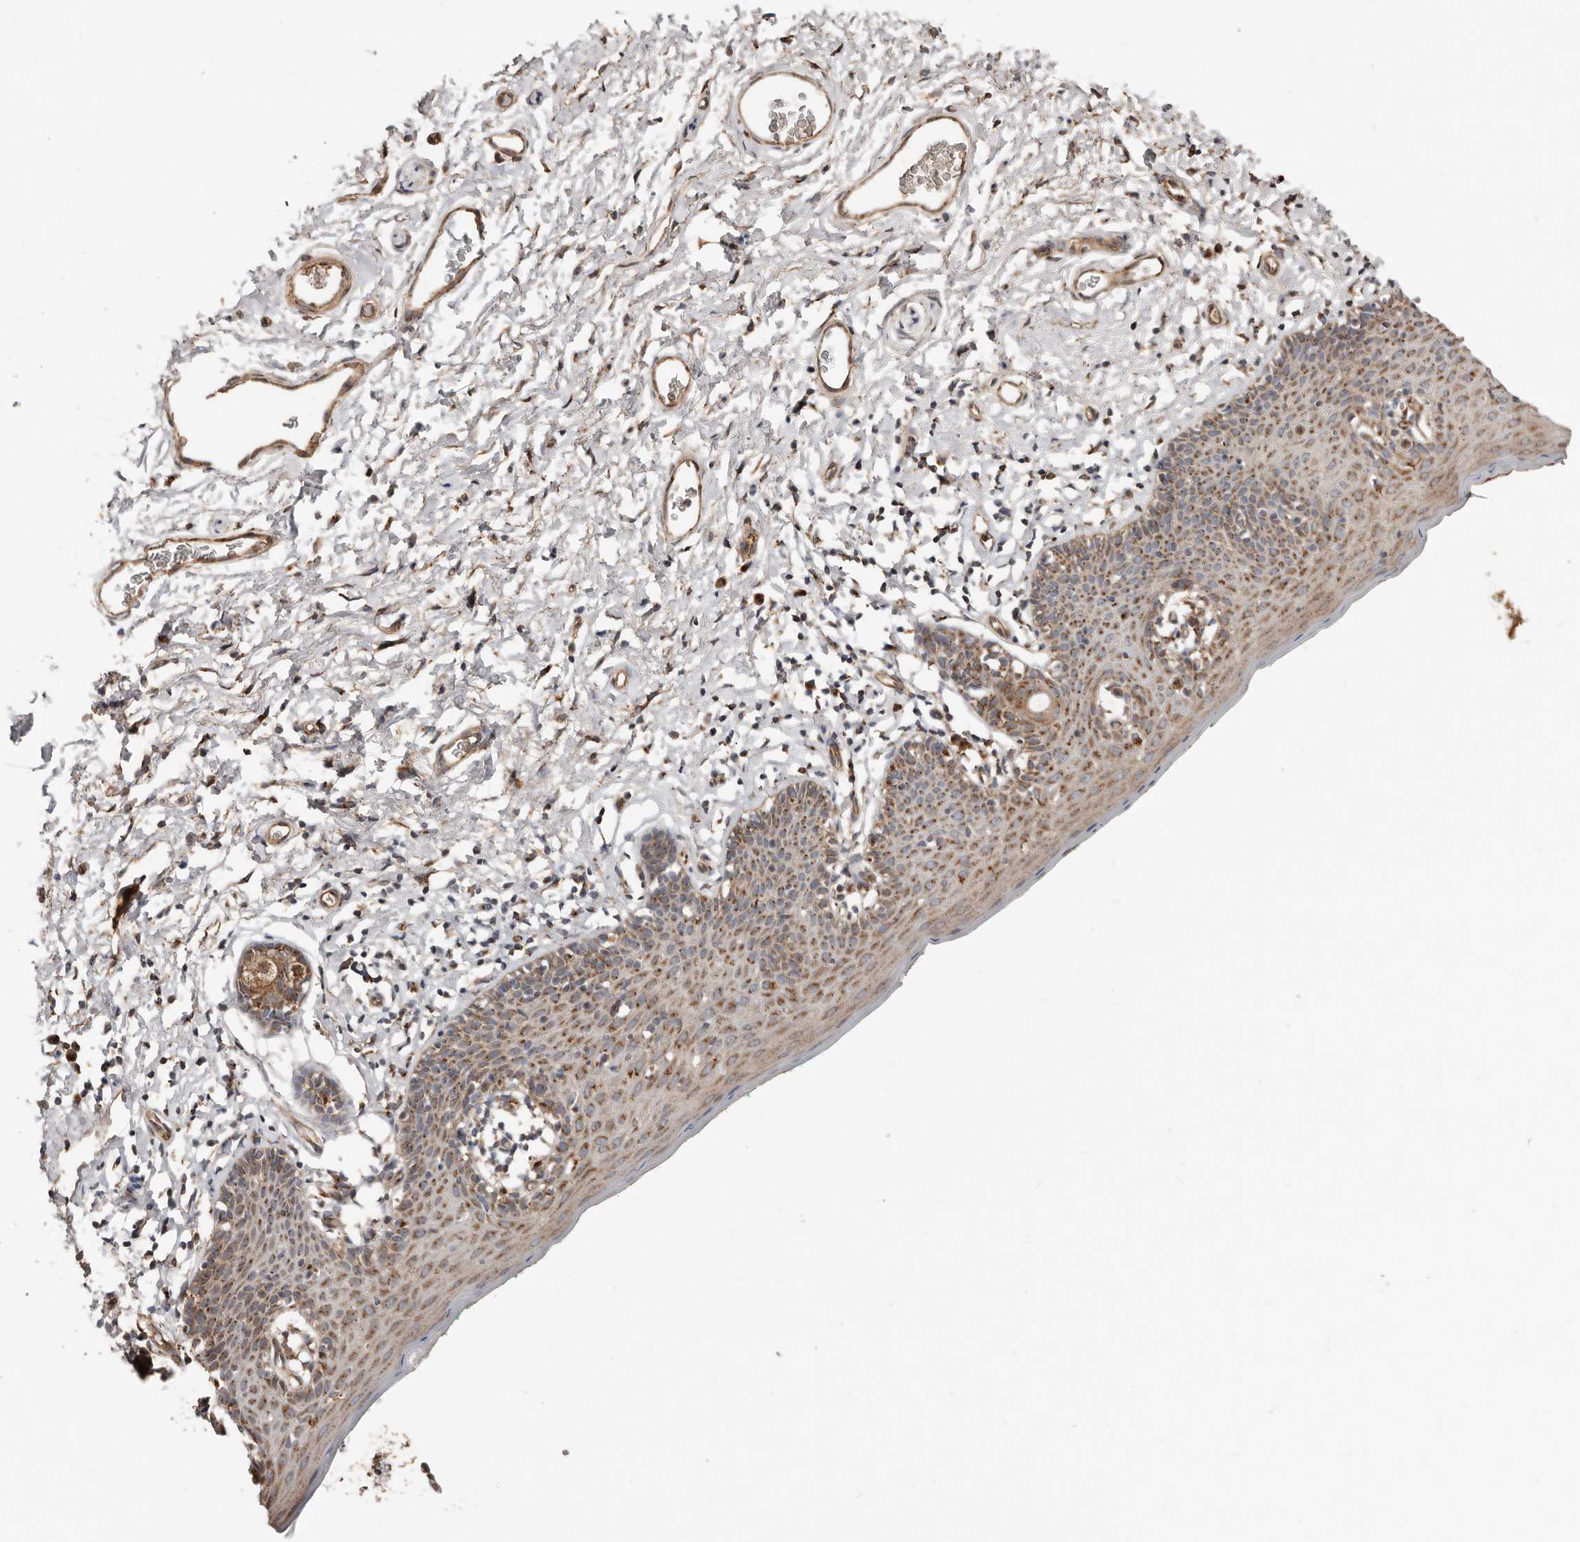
{"staining": {"intensity": "moderate", "quantity": ">75%", "location": "cytoplasmic/membranous"}, "tissue": "skin", "cell_type": "Epidermal cells", "image_type": "normal", "snomed": [{"axis": "morphology", "description": "Normal tissue, NOS"}, {"axis": "topography", "description": "Vulva"}], "caption": "Protein expression analysis of normal skin shows moderate cytoplasmic/membranous positivity in about >75% of epidermal cells. (Brightfield microscopy of DAB IHC at high magnification).", "gene": "COG1", "patient": {"sex": "female", "age": 66}}